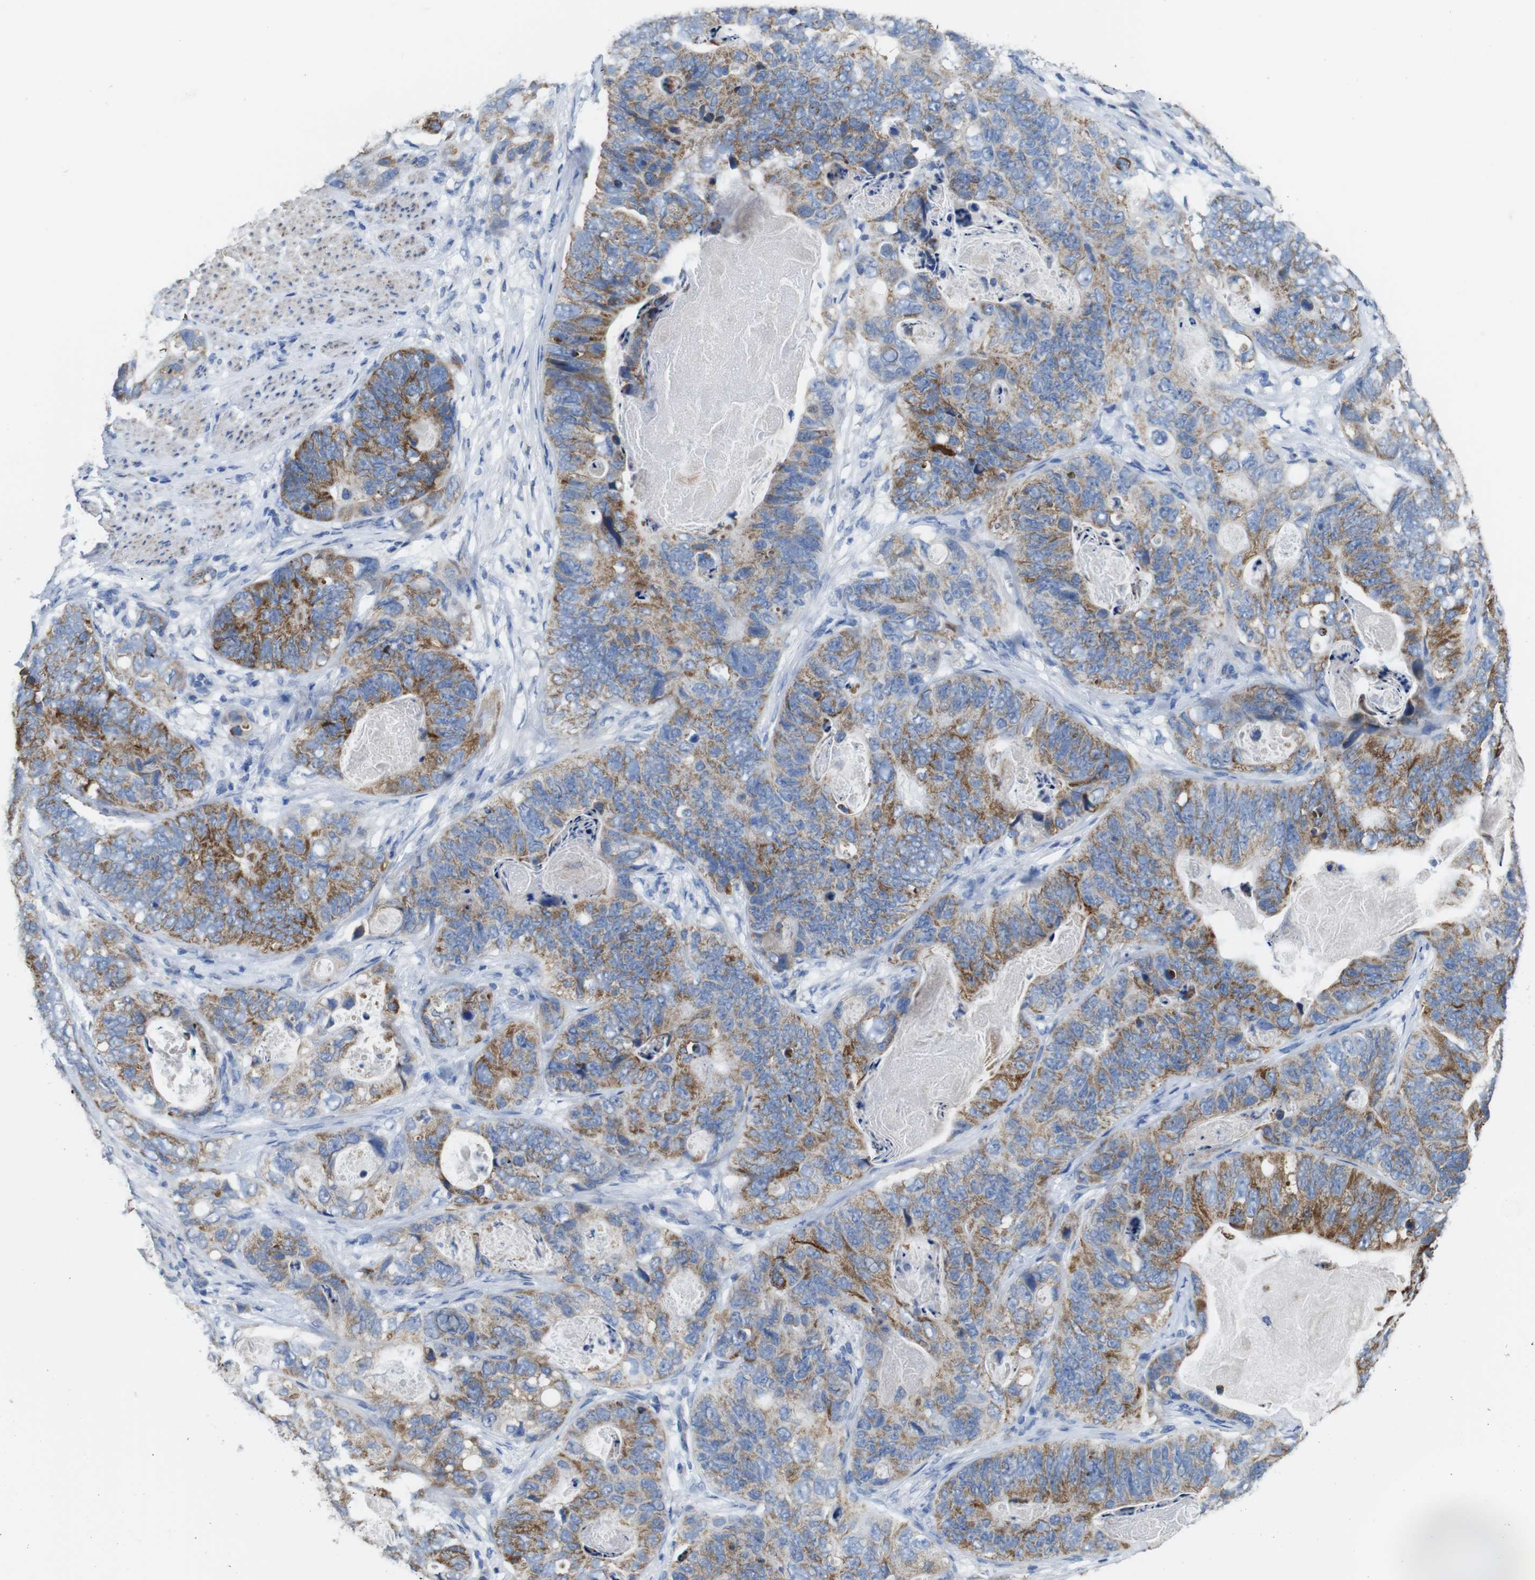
{"staining": {"intensity": "moderate", "quantity": "25%-75%", "location": "cytoplasmic/membranous"}, "tissue": "stomach cancer", "cell_type": "Tumor cells", "image_type": "cancer", "snomed": [{"axis": "morphology", "description": "Adenocarcinoma, NOS"}, {"axis": "topography", "description": "Stomach"}], "caption": "The photomicrograph displays immunohistochemical staining of stomach cancer (adenocarcinoma). There is moderate cytoplasmic/membranous positivity is appreciated in approximately 25%-75% of tumor cells.", "gene": "MAOA", "patient": {"sex": "female", "age": 89}}